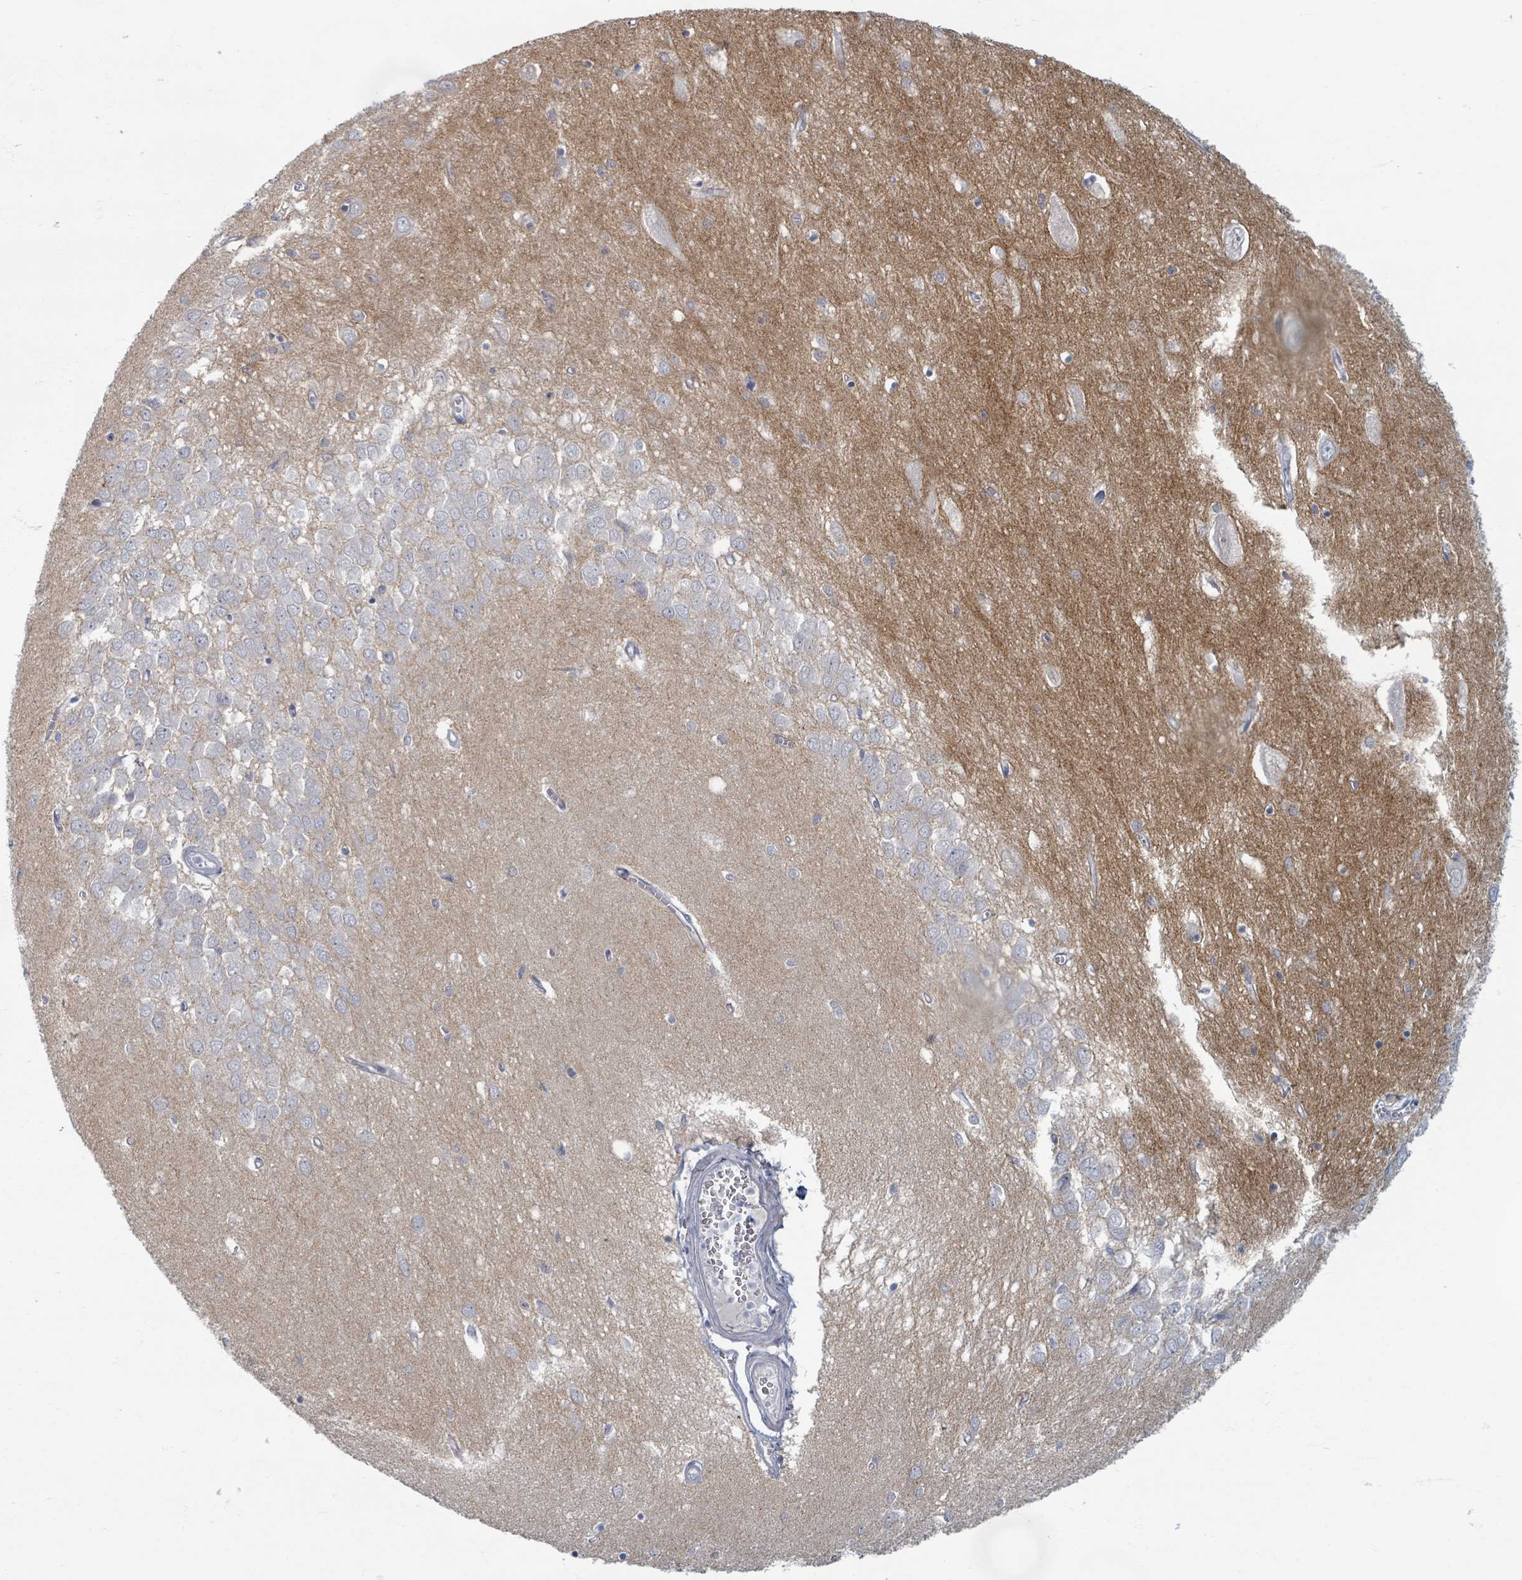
{"staining": {"intensity": "weak", "quantity": "<25%", "location": "cytoplasmic/membranous"}, "tissue": "hippocampus", "cell_type": "Glial cells", "image_type": "normal", "snomed": [{"axis": "morphology", "description": "Normal tissue, NOS"}, {"axis": "topography", "description": "Hippocampus"}], "caption": "Glial cells are negative for brown protein staining in unremarkable hippocampus. The staining is performed using DAB (3,3'-diaminobenzidine) brown chromogen with nuclei counter-stained in using hematoxylin.", "gene": "TAS2R1", "patient": {"sex": "female", "age": 64}}